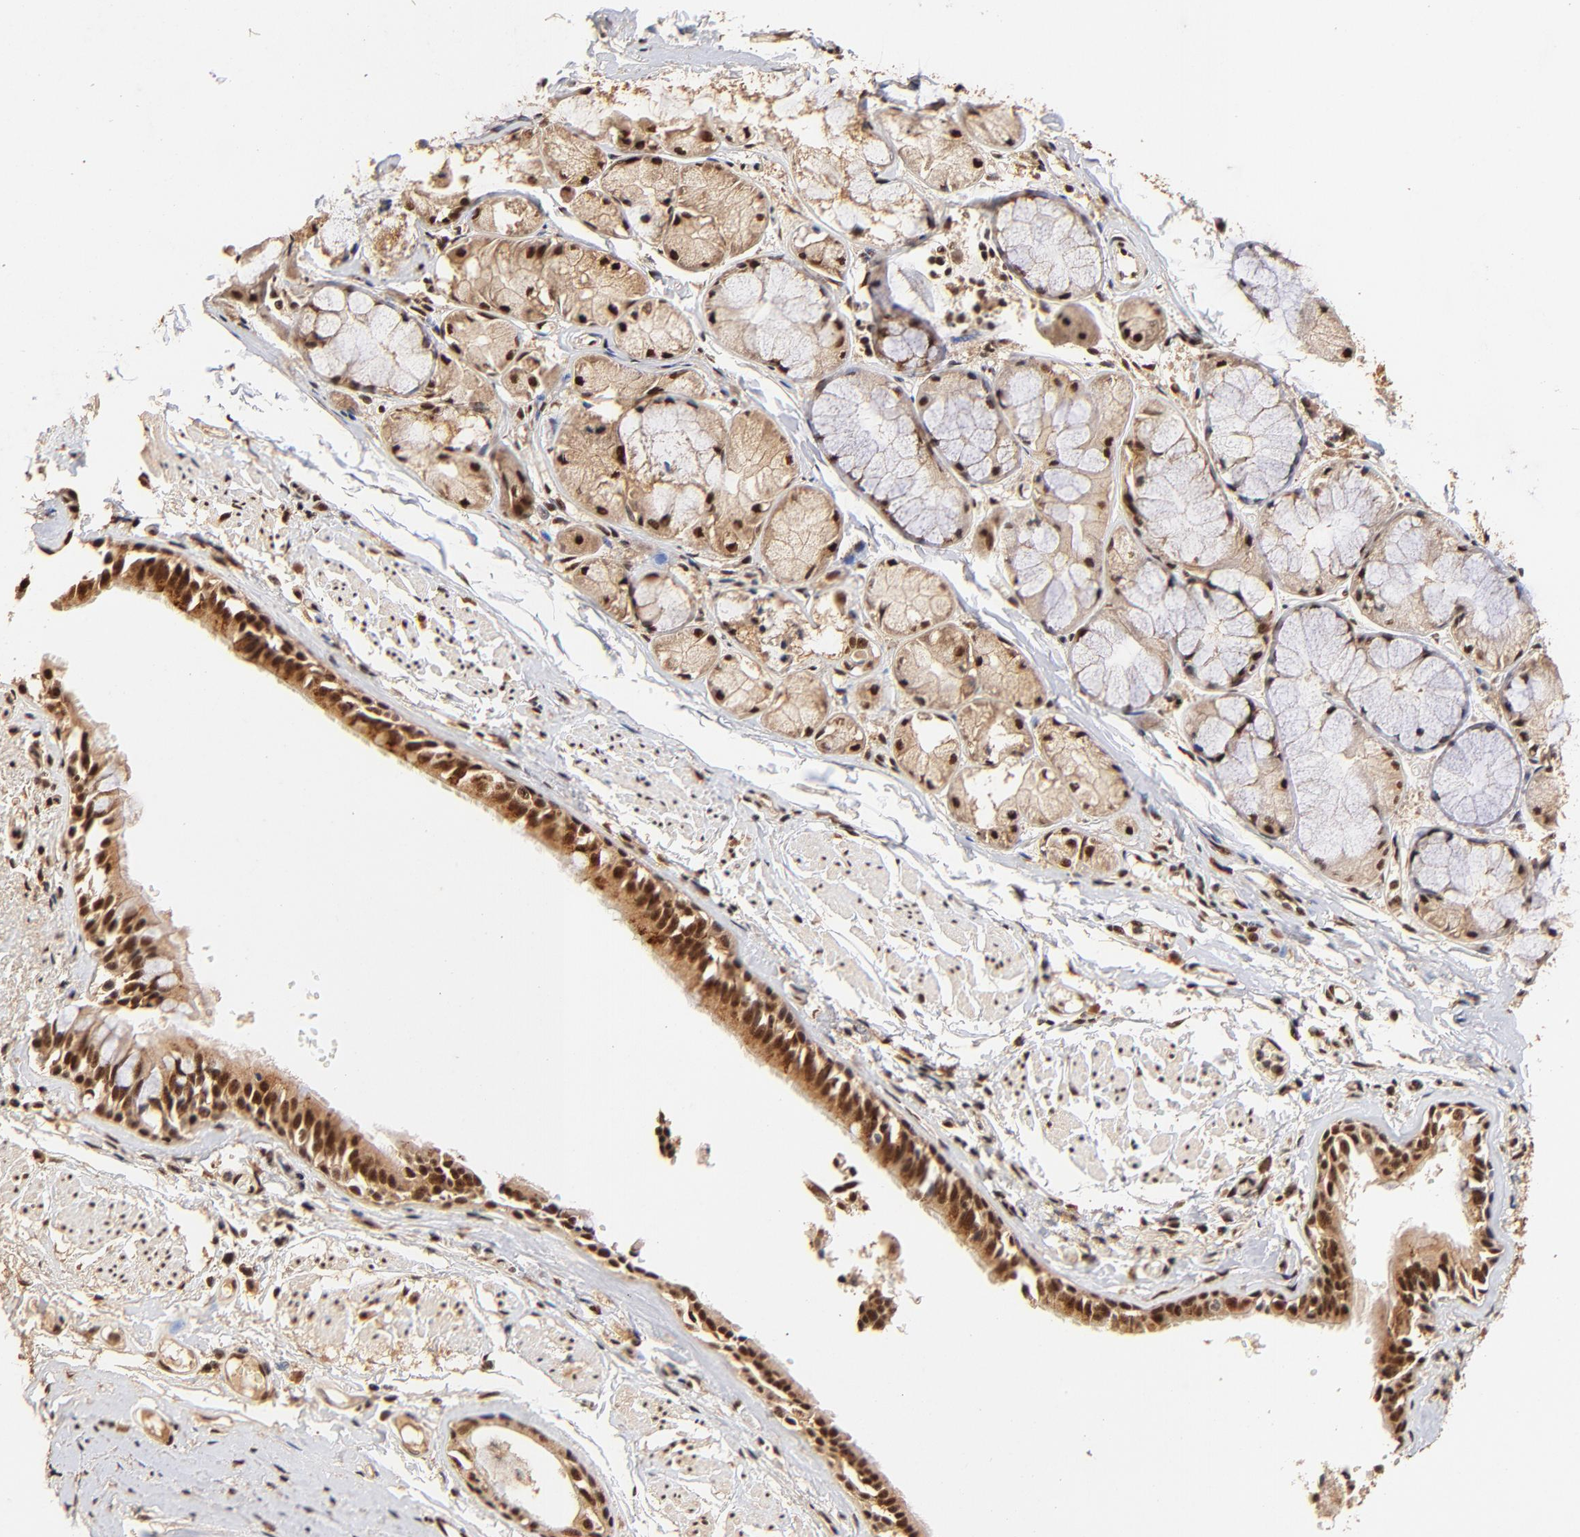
{"staining": {"intensity": "strong", "quantity": ">75%", "location": "cytoplasmic/membranous,nuclear"}, "tissue": "bronchus", "cell_type": "Respiratory epithelial cells", "image_type": "normal", "snomed": [{"axis": "morphology", "description": "Normal tissue, NOS"}, {"axis": "topography", "description": "Bronchus"}, {"axis": "topography", "description": "Lung"}], "caption": "Protein analysis of unremarkable bronchus displays strong cytoplasmic/membranous,nuclear positivity in about >75% of respiratory epithelial cells. Using DAB (brown) and hematoxylin (blue) stains, captured at high magnification using brightfield microscopy.", "gene": "MED12", "patient": {"sex": "female", "age": 56}}